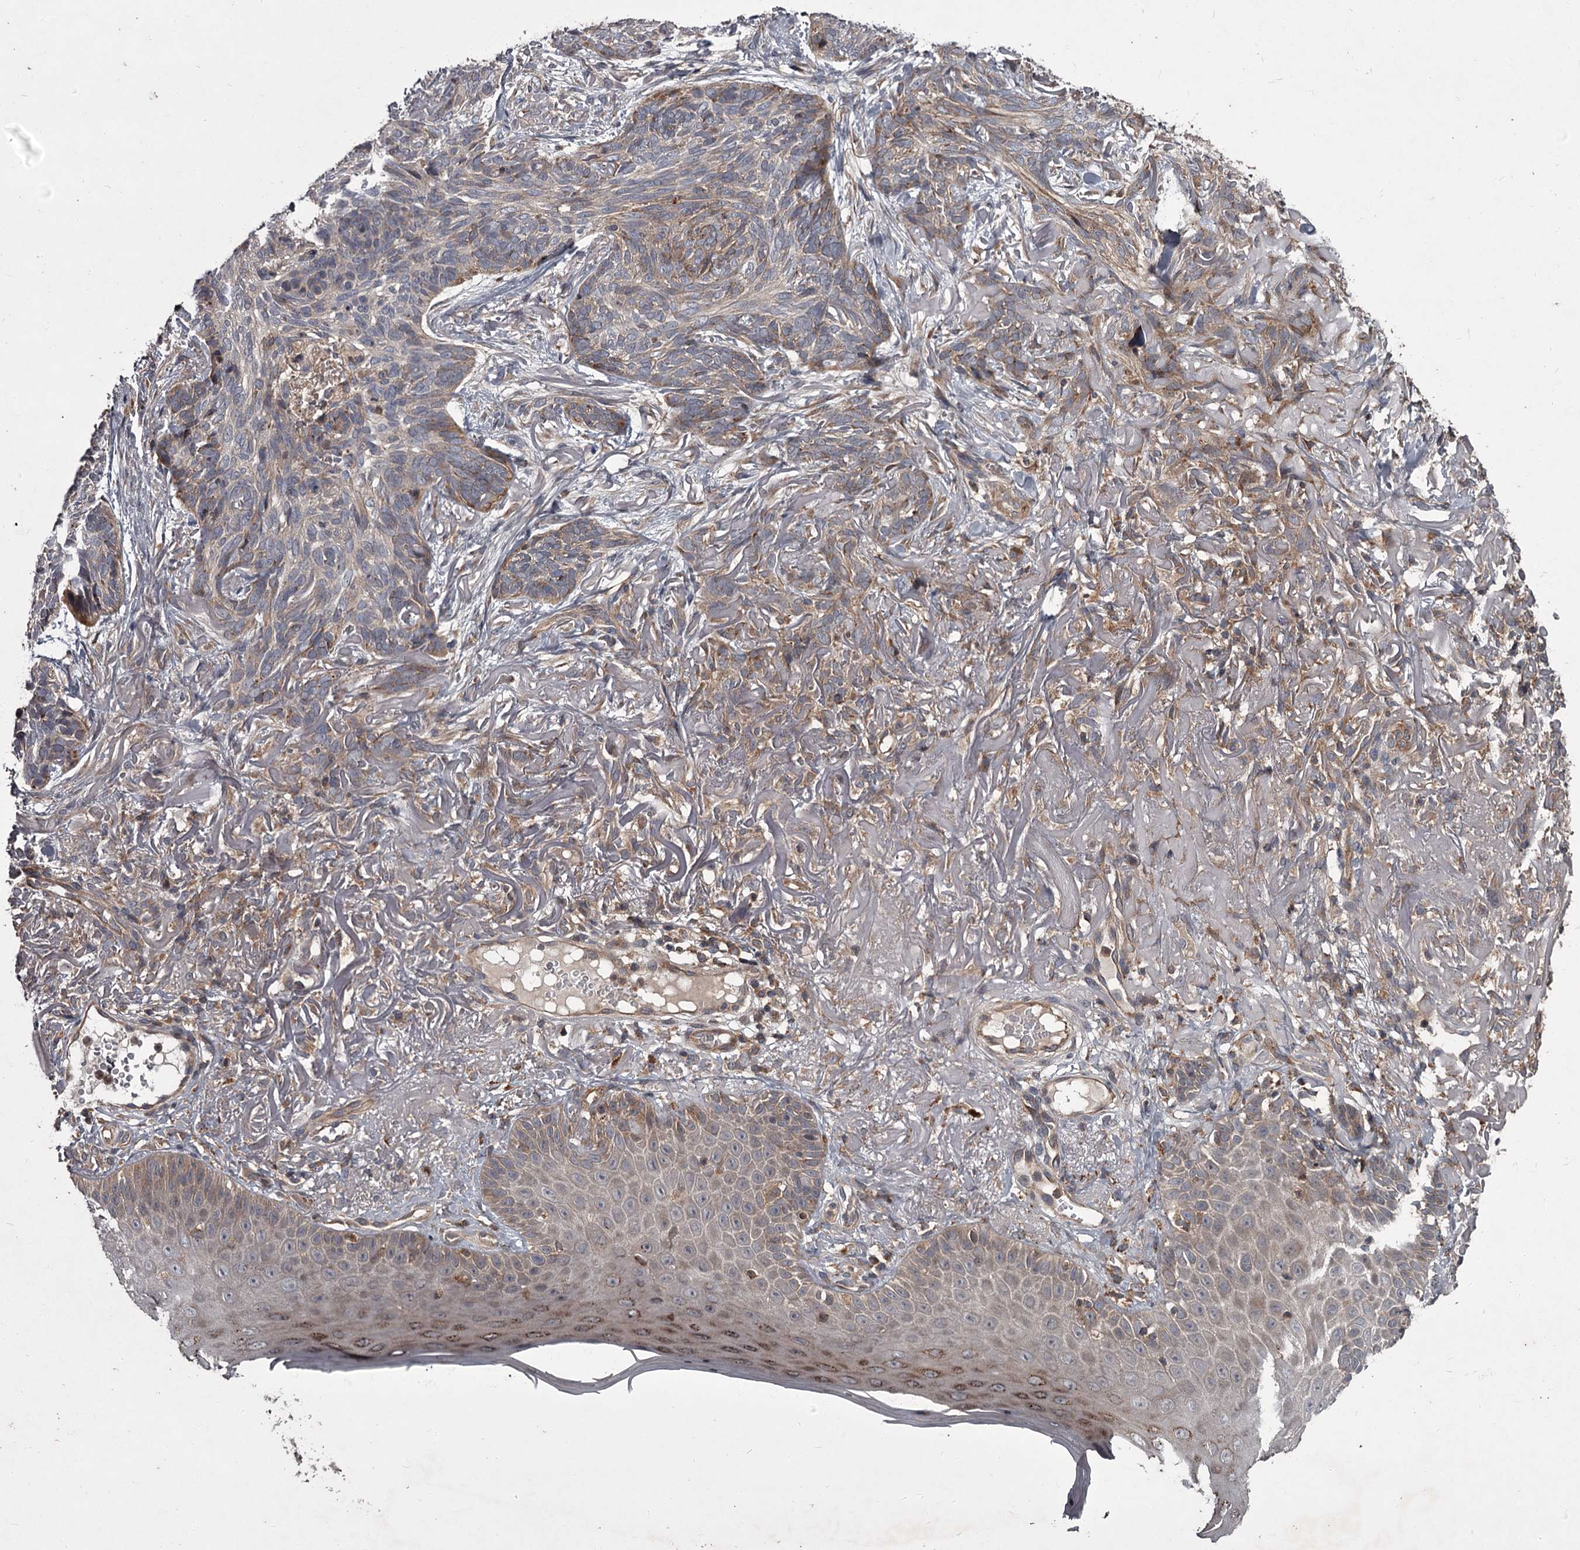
{"staining": {"intensity": "weak", "quantity": "25%-75%", "location": "cytoplasmic/membranous"}, "tissue": "skin cancer", "cell_type": "Tumor cells", "image_type": "cancer", "snomed": [{"axis": "morphology", "description": "Normal tissue, NOS"}, {"axis": "morphology", "description": "Basal cell carcinoma"}, {"axis": "topography", "description": "Skin"}], "caption": "Human skin cancer (basal cell carcinoma) stained with a protein marker demonstrates weak staining in tumor cells.", "gene": "UNC93B1", "patient": {"sex": "male", "age": 66}}